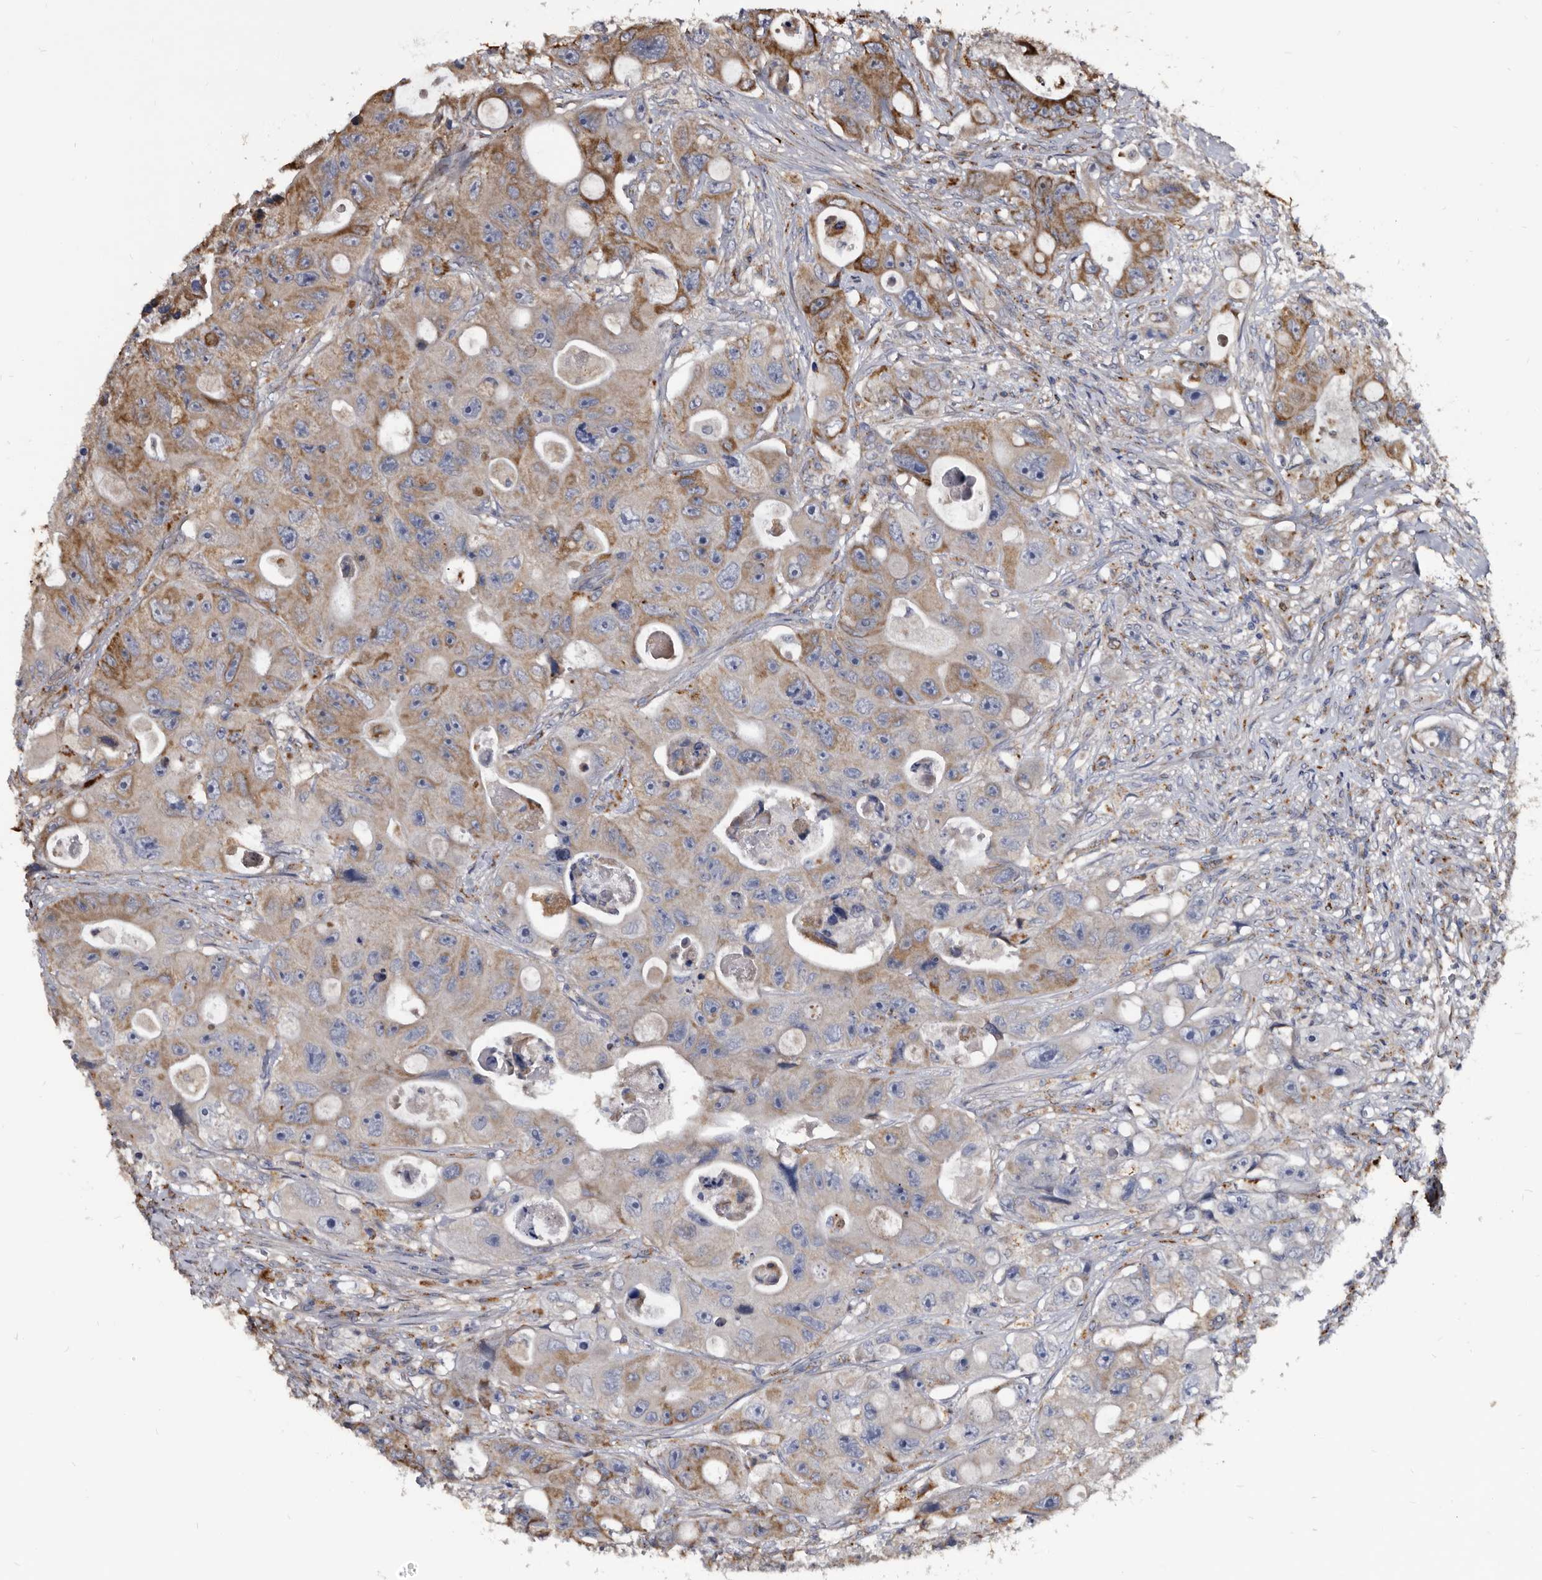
{"staining": {"intensity": "moderate", "quantity": "25%-75%", "location": "cytoplasmic/membranous"}, "tissue": "colorectal cancer", "cell_type": "Tumor cells", "image_type": "cancer", "snomed": [{"axis": "morphology", "description": "Adenocarcinoma, NOS"}, {"axis": "topography", "description": "Colon"}], "caption": "Colorectal adenocarcinoma stained with immunohistochemistry (IHC) reveals moderate cytoplasmic/membranous staining in about 25%-75% of tumor cells.", "gene": "CTSA", "patient": {"sex": "female", "age": 46}}